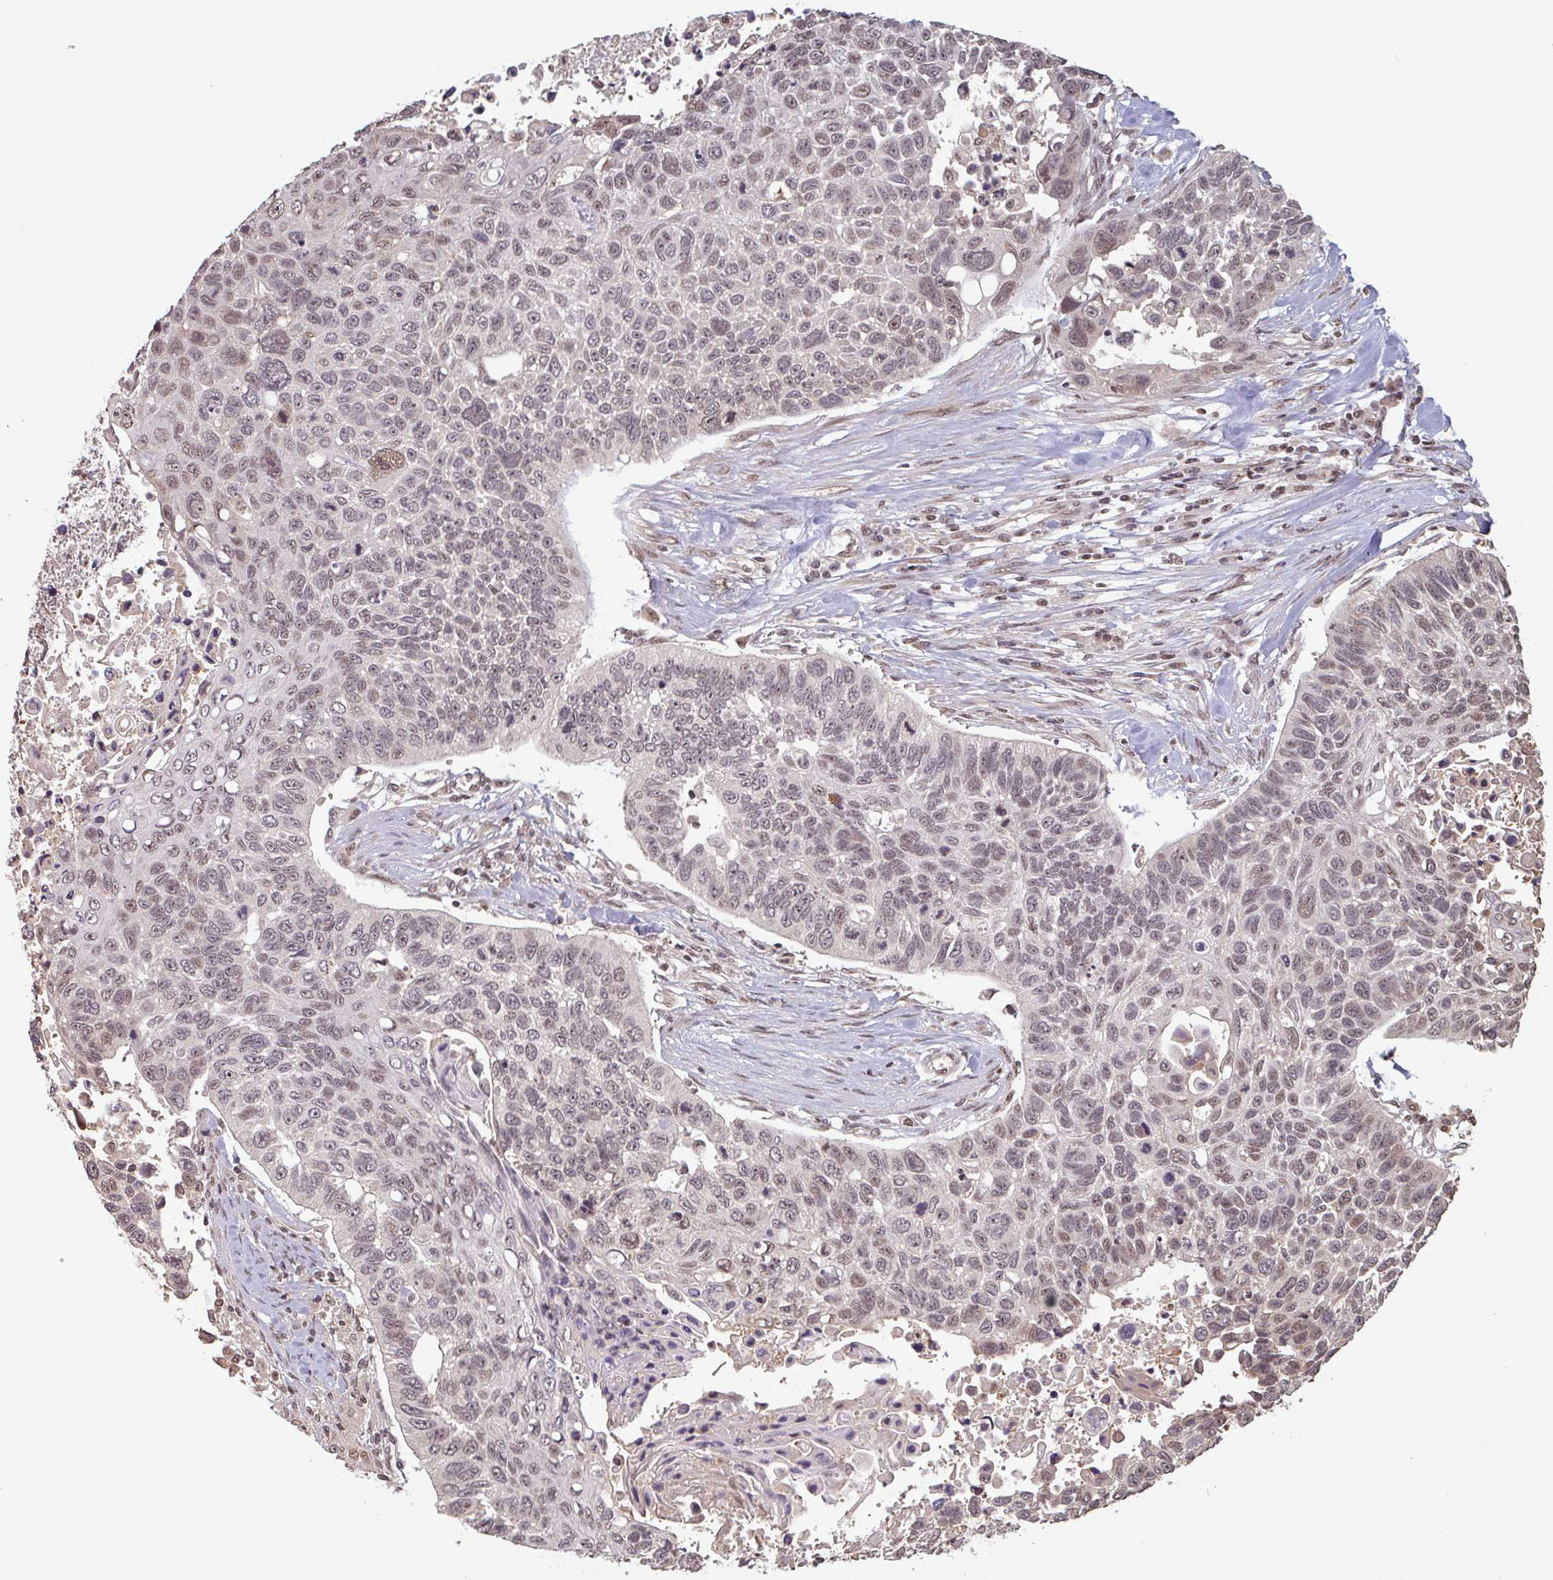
{"staining": {"intensity": "weak", "quantity": ">75%", "location": "nuclear"}, "tissue": "lung cancer", "cell_type": "Tumor cells", "image_type": "cancer", "snomed": [{"axis": "morphology", "description": "Squamous cell carcinoma, NOS"}, {"axis": "topography", "description": "Lung"}], "caption": "Immunohistochemistry (IHC) photomicrograph of neoplastic tissue: lung cancer (squamous cell carcinoma) stained using immunohistochemistry (IHC) reveals low levels of weak protein expression localized specifically in the nuclear of tumor cells, appearing as a nuclear brown color.", "gene": "DR1", "patient": {"sex": "male", "age": 62}}